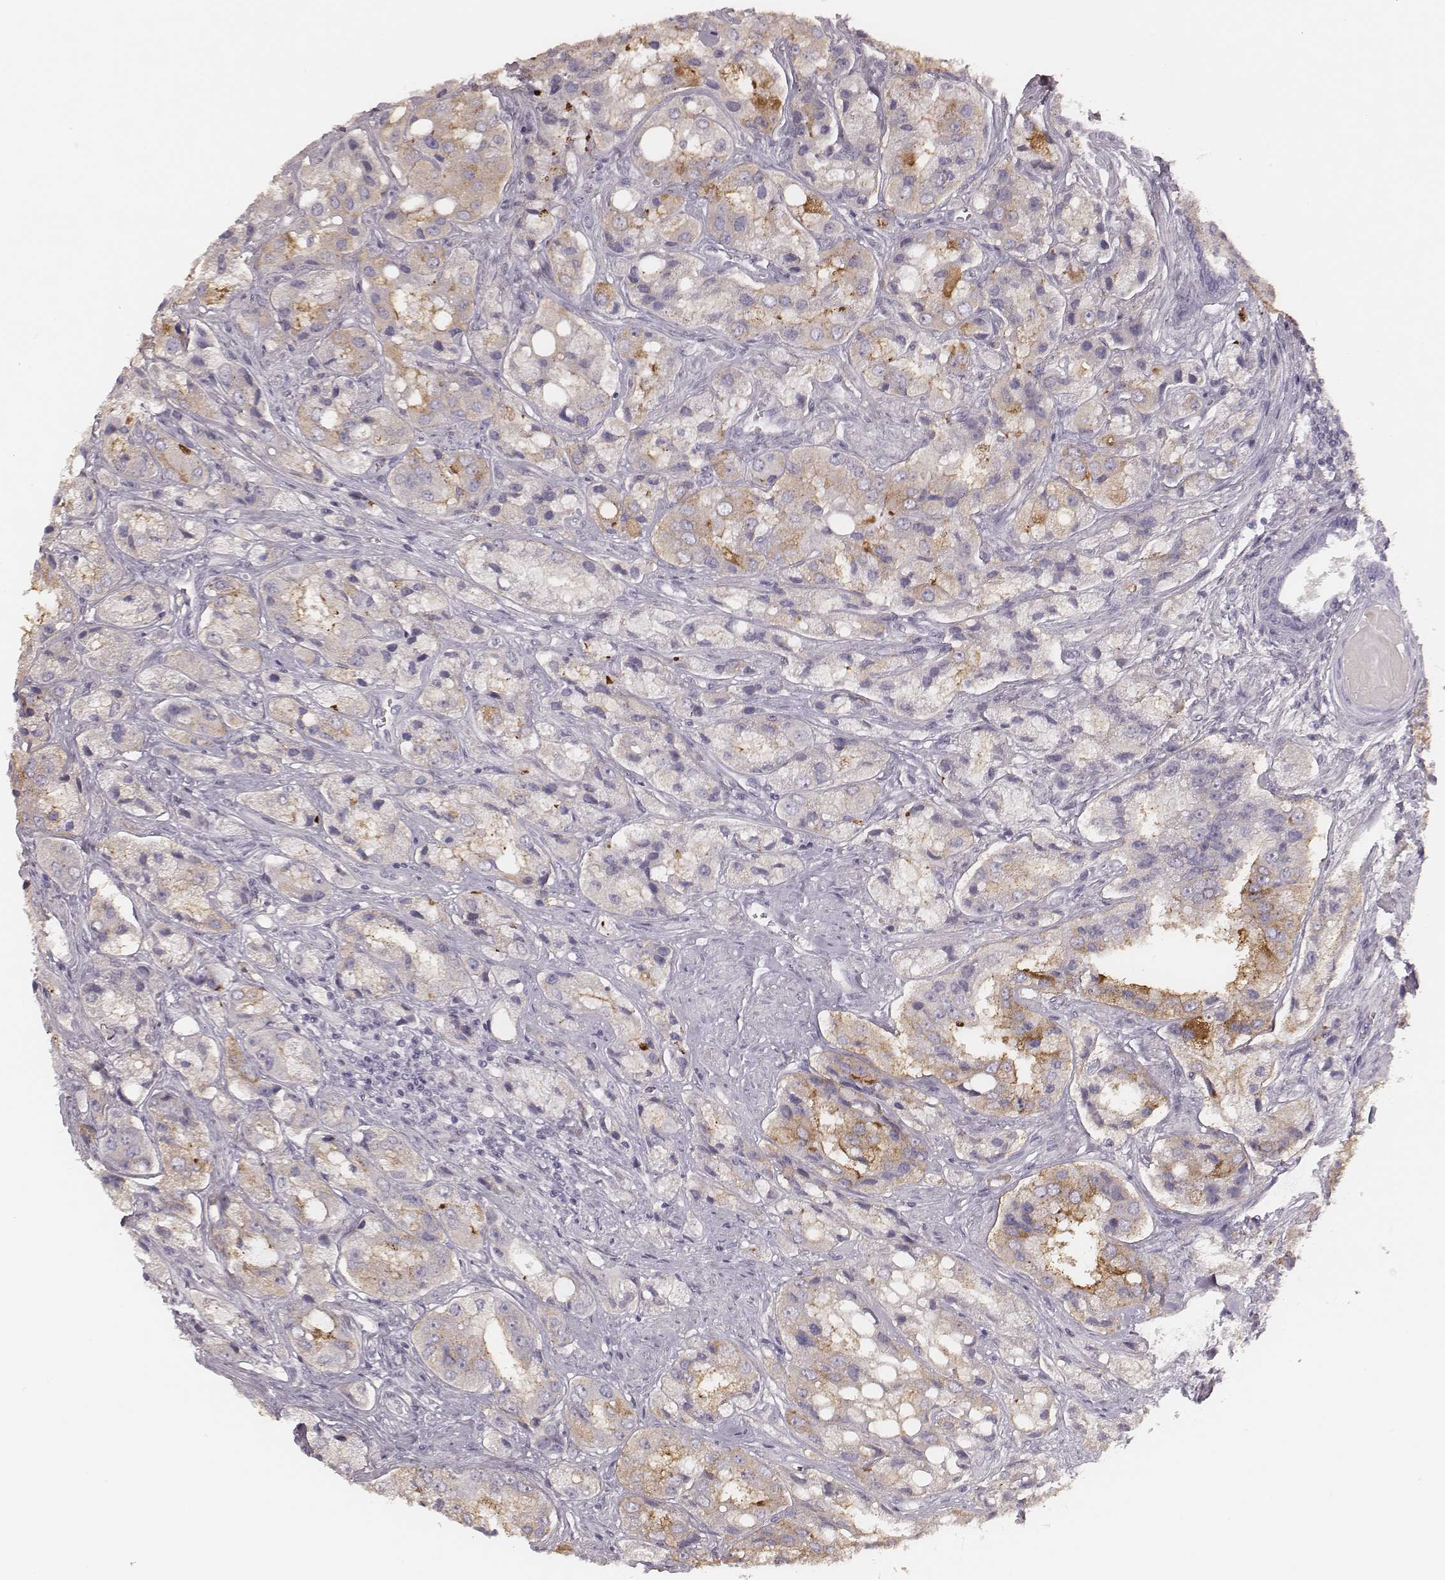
{"staining": {"intensity": "moderate", "quantity": "<25%", "location": "cytoplasmic/membranous"}, "tissue": "prostate cancer", "cell_type": "Tumor cells", "image_type": "cancer", "snomed": [{"axis": "morphology", "description": "Adenocarcinoma, Low grade"}, {"axis": "topography", "description": "Prostate"}], "caption": "Human adenocarcinoma (low-grade) (prostate) stained with a brown dye reveals moderate cytoplasmic/membranous positive staining in about <25% of tumor cells.", "gene": "SMIM24", "patient": {"sex": "male", "age": 69}}